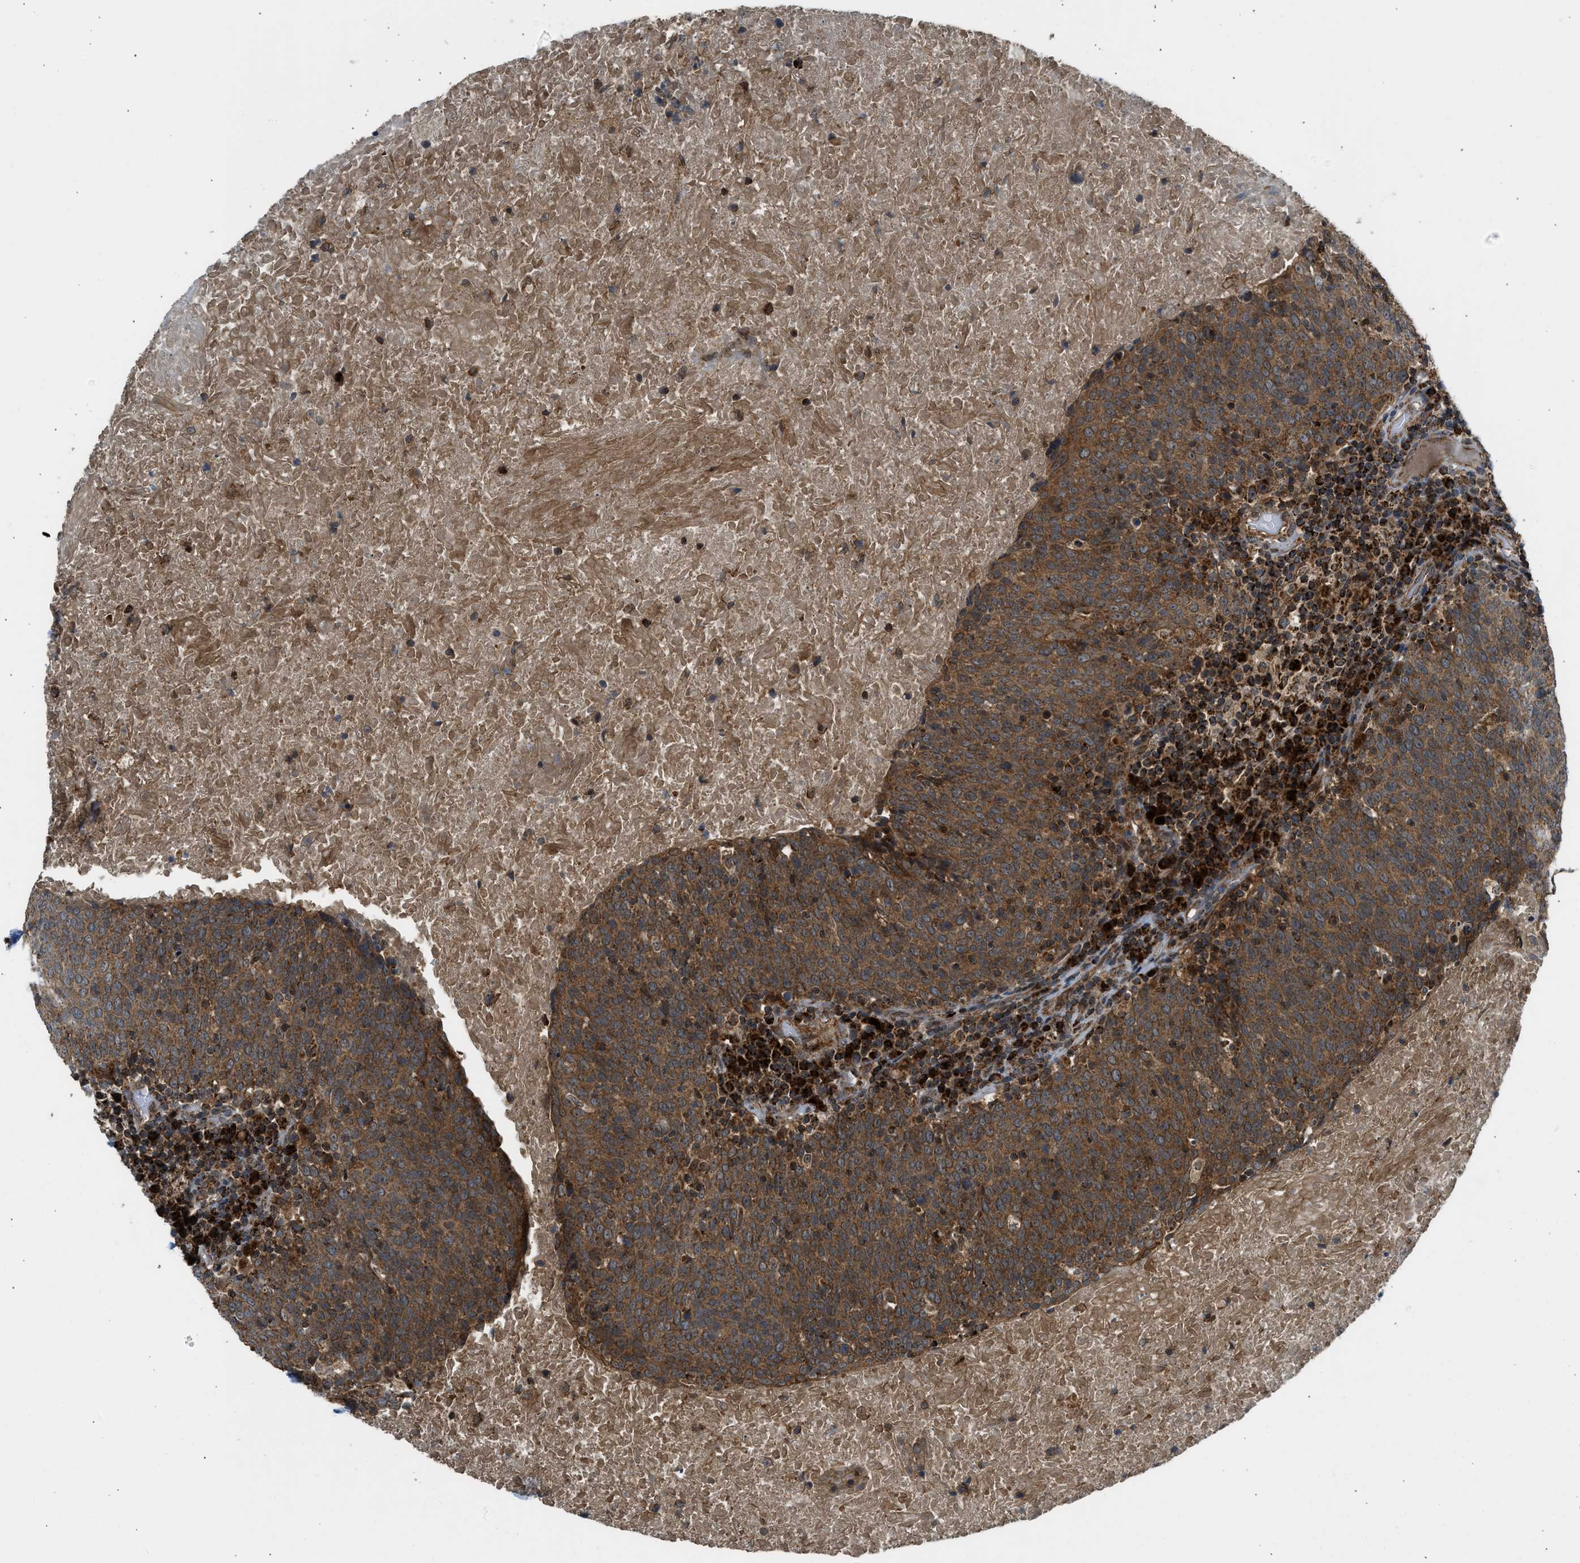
{"staining": {"intensity": "strong", "quantity": ">75%", "location": "cytoplasmic/membranous"}, "tissue": "head and neck cancer", "cell_type": "Tumor cells", "image_type": "cancer", "snomed": [{"axis": "morphology", "description": "Squamous cell carcinoma, NOS"}, {"axis": "morphology", "description": "Squamous cell carcinoma, metastatic, NOS"}, {"axis": "topography", "description": "Lymph node"}, {"axis": "topography", "description": "Head-Neck"}], "caption": "High-power microscopy captured an immunohistochemistry (IHC) micrograph of squamous cell carcinoma (head and neck), revealing strong cytoplasmic/membranous staining in about >75% of tumor cells. (Brightfield microscopy of DAB IHC at high magnification).", "gene": "SESN2", "patient": {"sex": "male", "age": 62}}